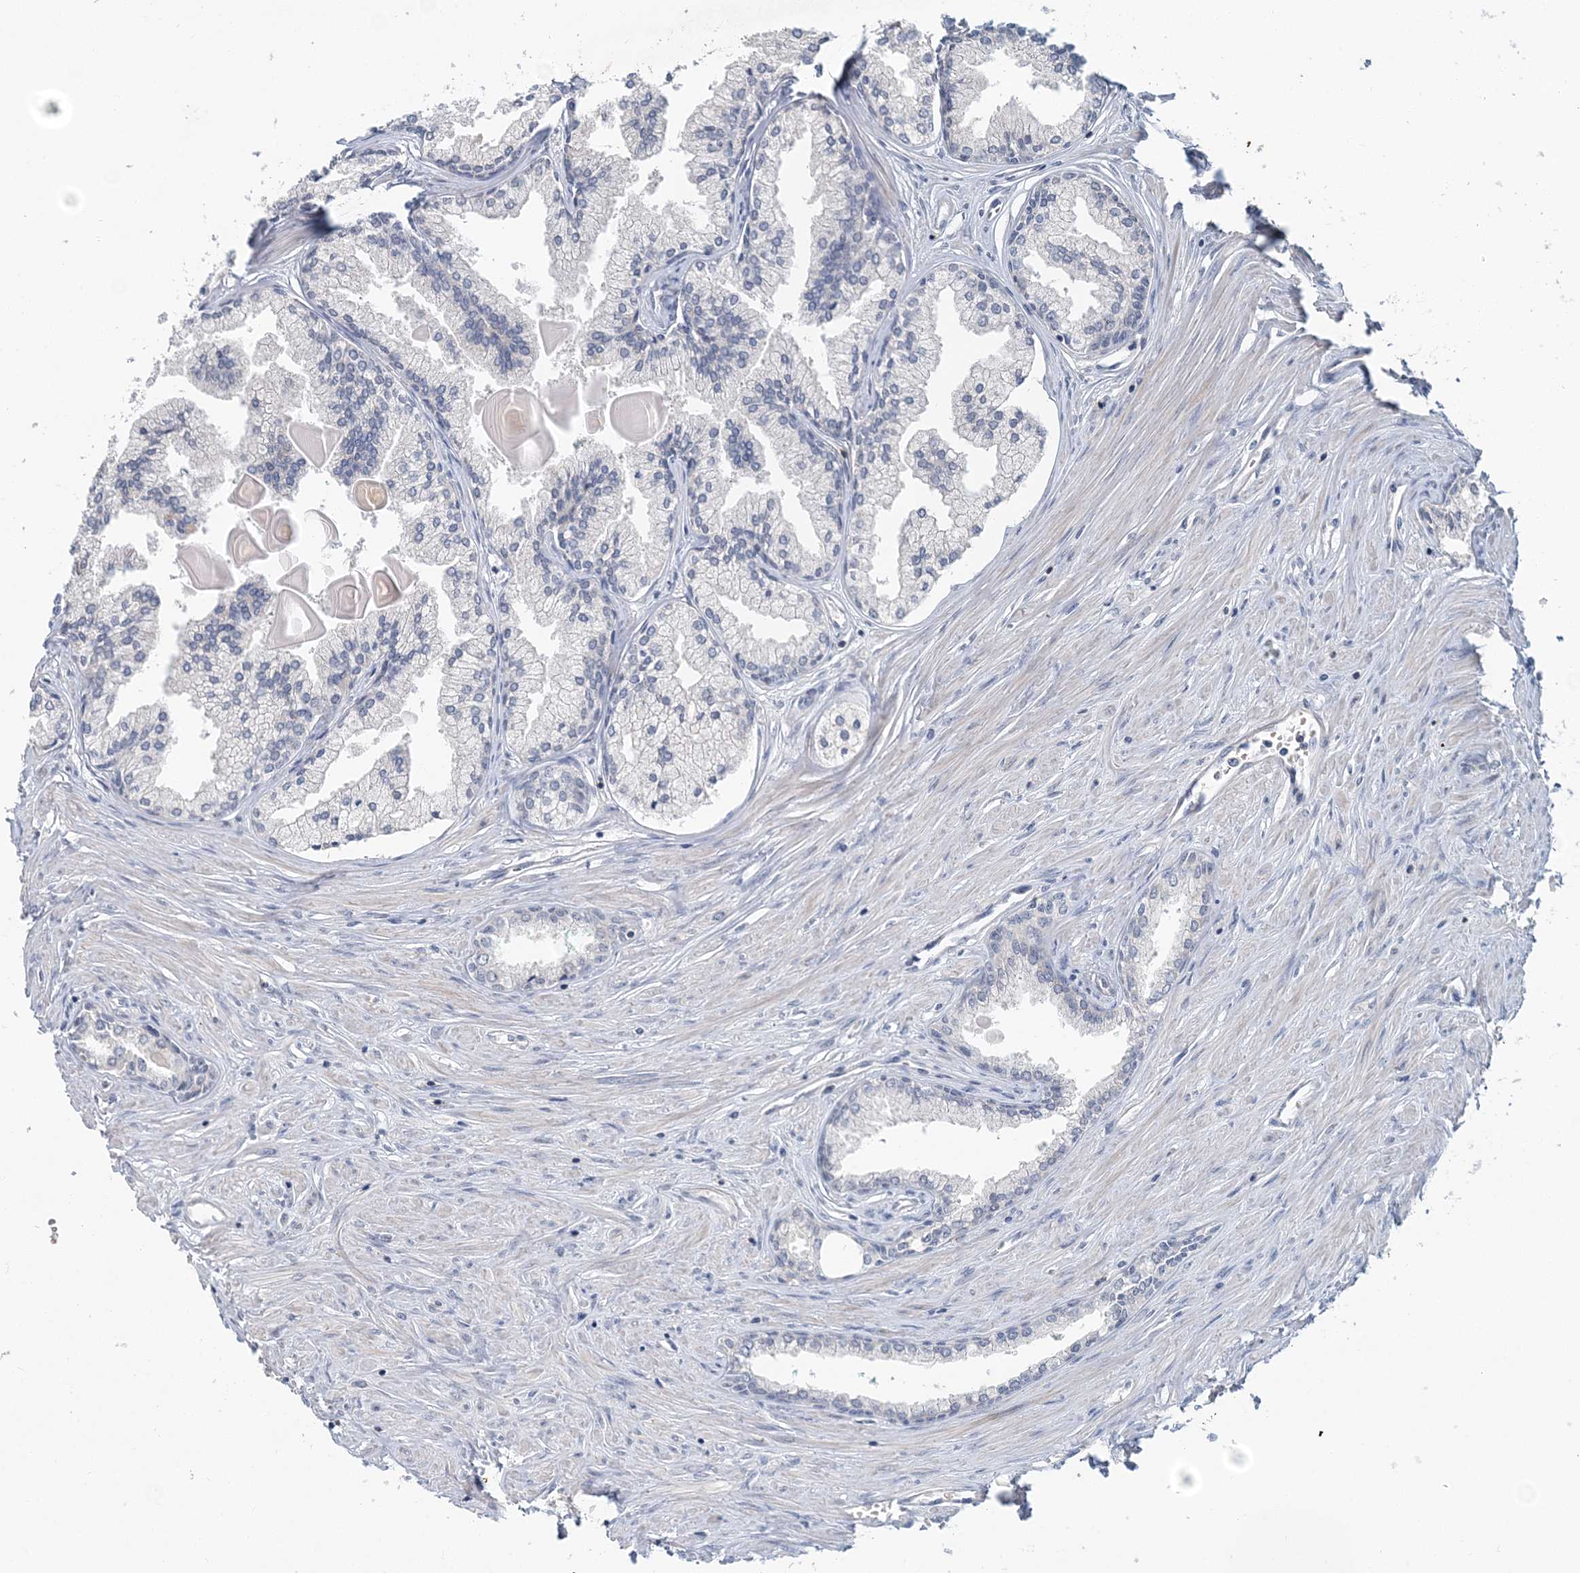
{"staining": {"intensity": "negative", "quantity": "none", "location": "none"}, "tissue": "prostate cancer", "cell_type": "Tumor cells", "image_type": "cancer", "snomed": [{"axis": "morphology", "description": "Adenocarcinoma, High grade"}, {"axis": "topography", "description": "Prostate"}], "caption": "DAB (3,3'-diaminobenzidine) immunohistochemical staining of human prostate cancer (high-grade adenocarcinoma) reveals no significant expression in tumor cells.", "gene": "RNF25", "patient": {"sex": "male", "age": 68}}